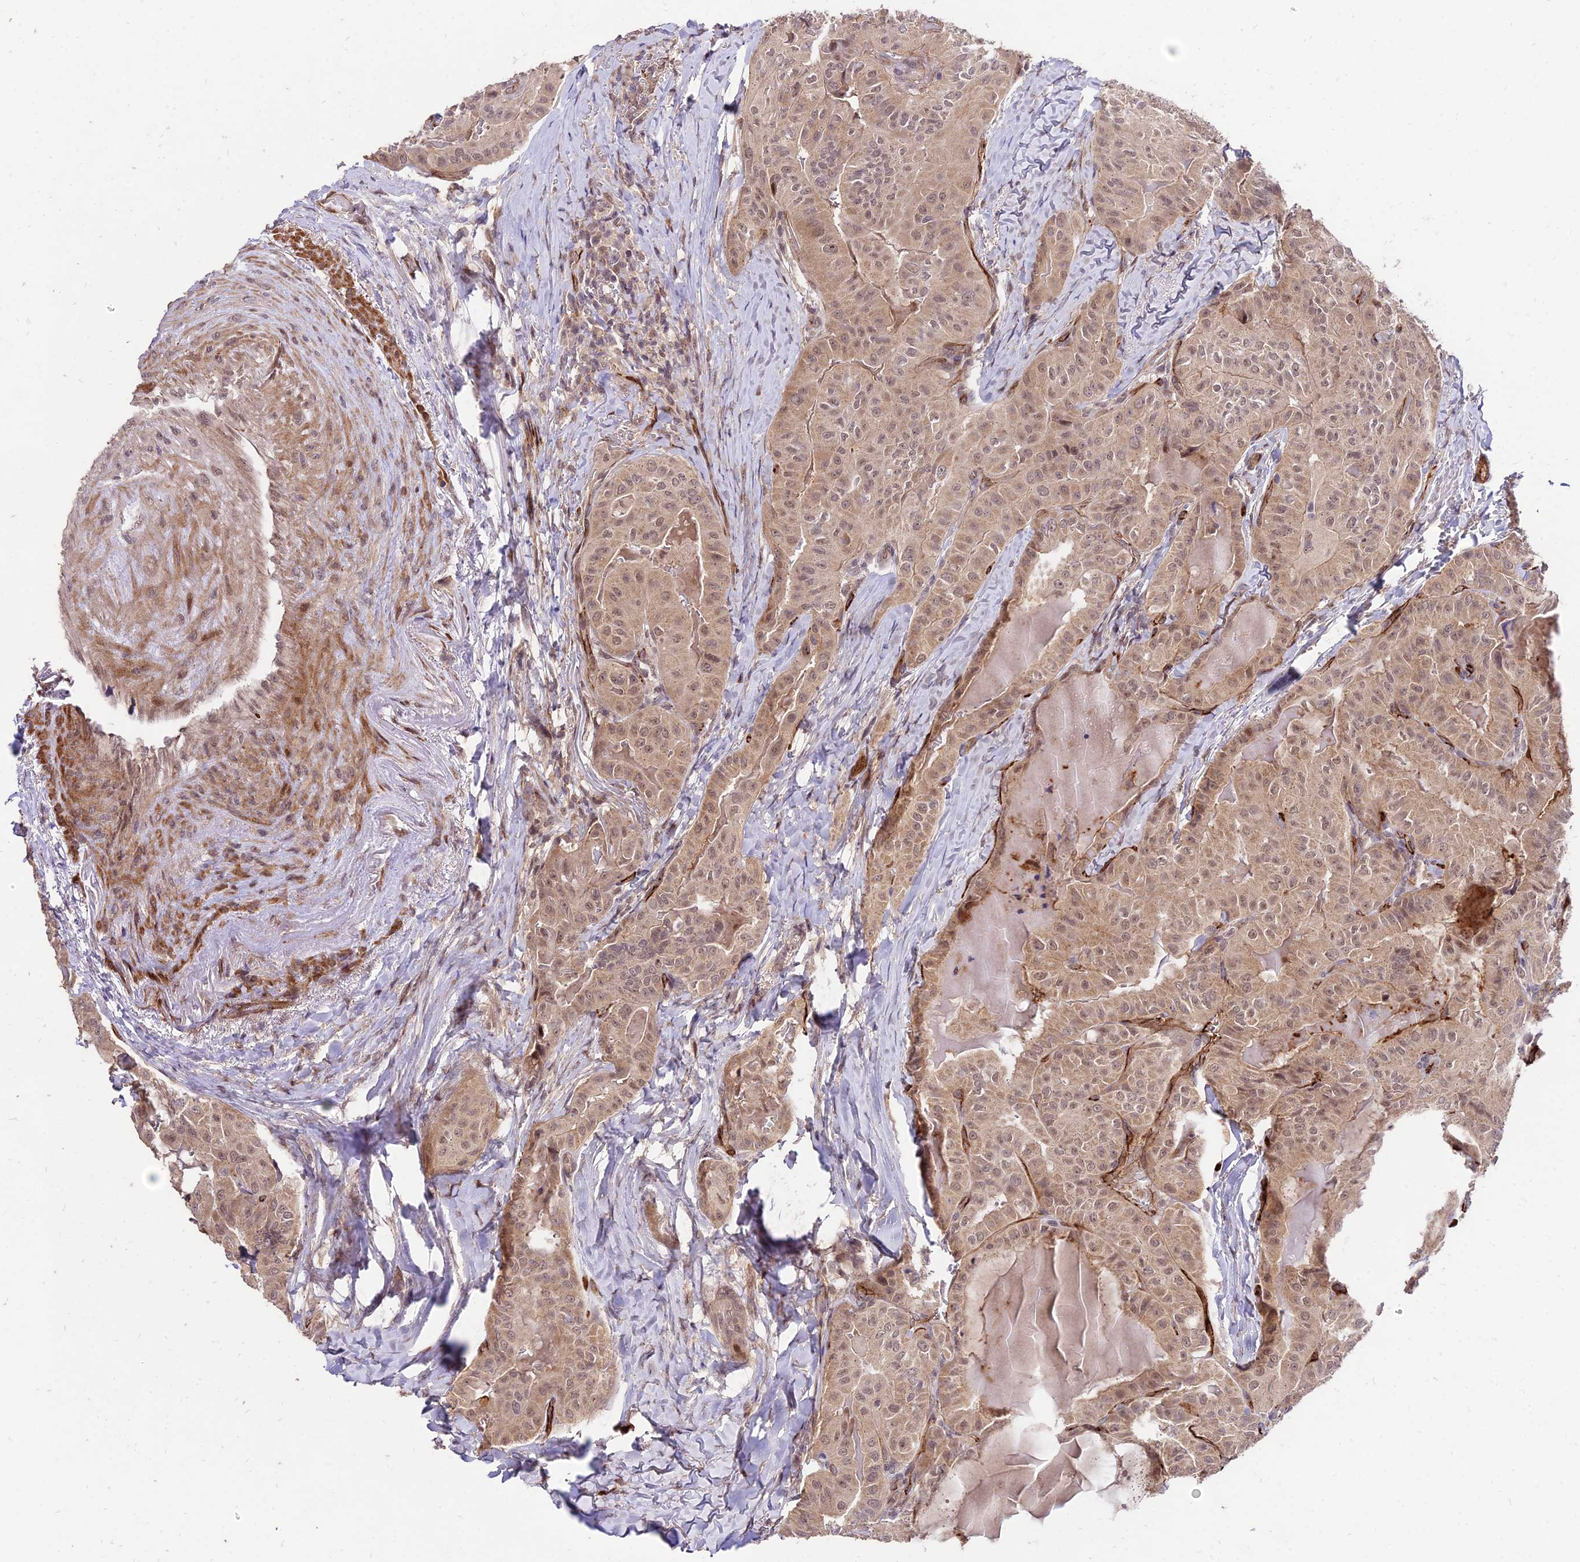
{"staining": {"intensity": "weak", "quantity": ">75%", "location": "cytoplasmic/membranous,nuclear"}, "tissue": "thyroid cancer", "cell_type": "Tumor cells", "image_type": "cancer", "snomed": [{"axis": "morphology", "description": "Papillary adenocarcinoma, NOS"}, {"axis": "topography", "description": "Thyroid gland"}], "caption": "Human thyroid cancer (papillary adenocarcinoma) stained with a brown dye reveals weak cytoplasmic/membranous and nuclear positive positivity in about >75% of tumor cells.", "gene": "ZNF85", "patient": {"sex": "female", "age": 68}}